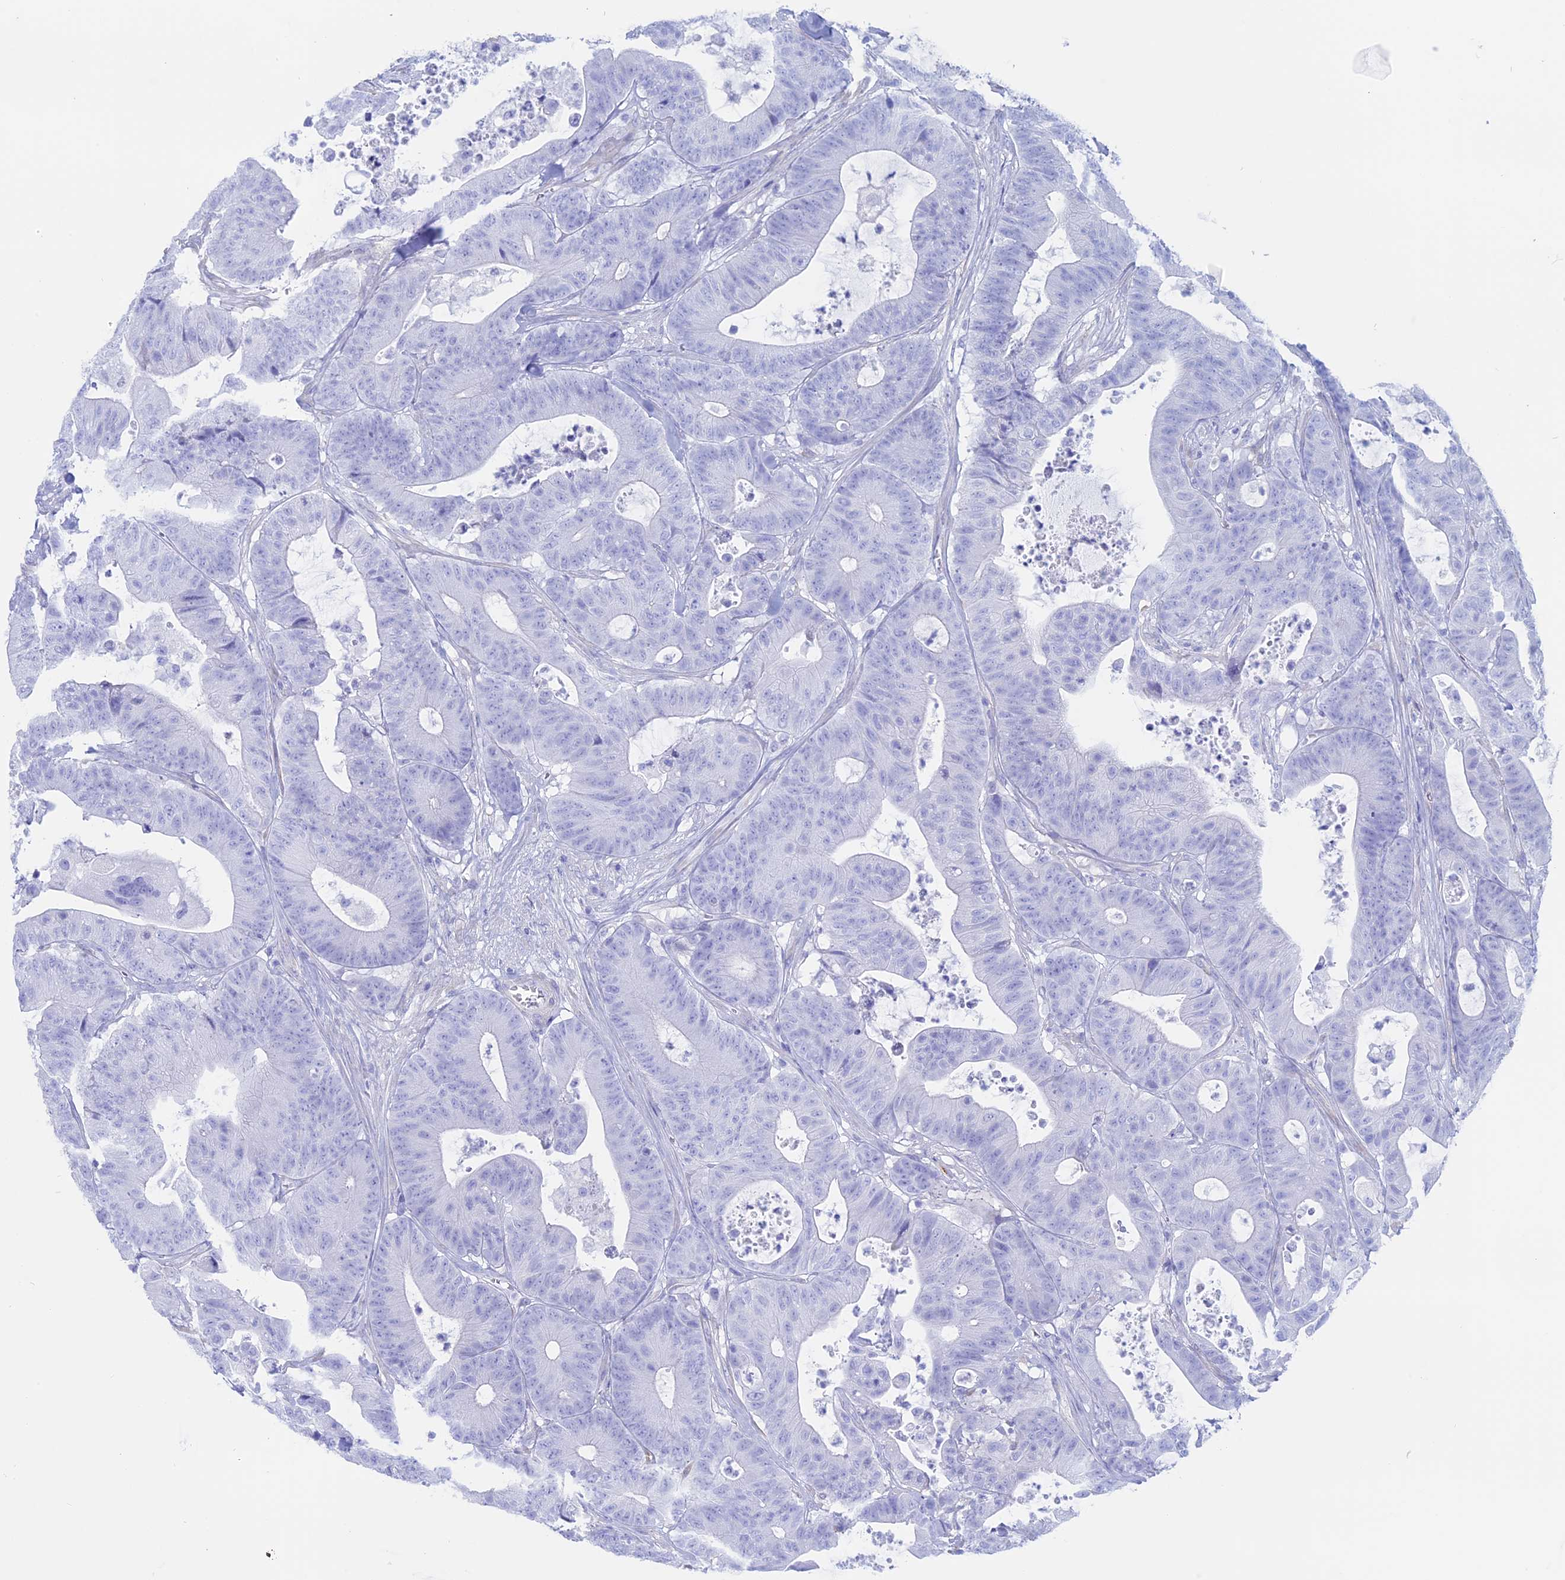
{"staining": {"intensity": "negative", "quantity": "none", "location": "none"}, "tissue": "colorectal cancer", "cell_type": "Tumor cells", "image_type": "cancer", "snomed": [{"axis": "morphology", "description": "Adenocarcinoma, NOS"}, {"axis": "topography", "description": "Colon"}], "caption": "An image of human colorectal cancer (adenocarcinoma) is negative for staining in tumor cells. Brightfield microscopy of immunohistochemistry stained with DAB (3,3'-diaminobenzidine) (brown) and hematoxylin (blue), captured at high magnification.", "gene": "OR2AE1", "patient": {"sex": "female", "age": 84}}